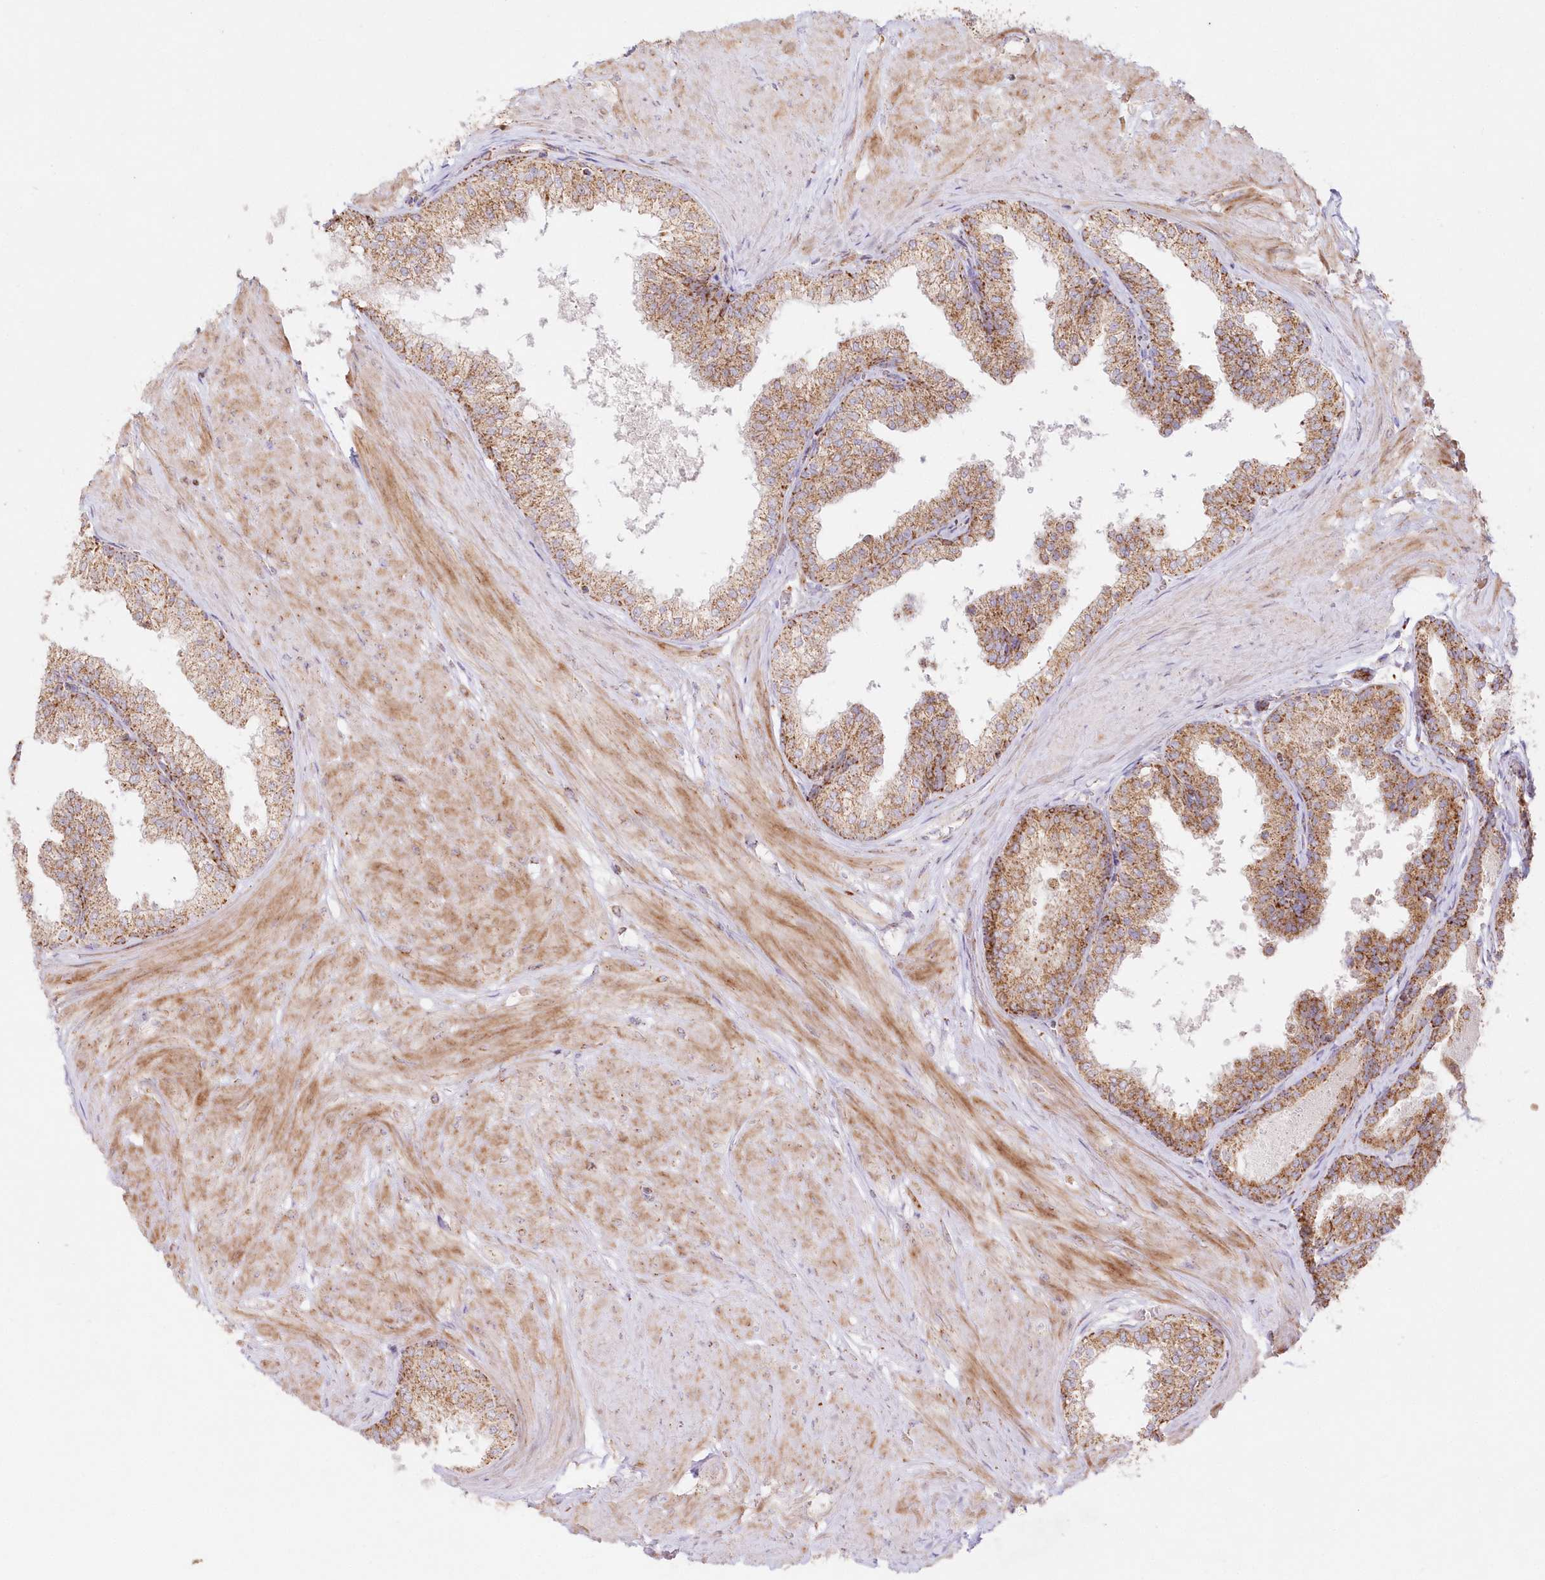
{"staining": {"intensity": "moderate", "quantity": ">75%", "location": "cytoplasmic/membranous"}, "tissue": "prostate", "cell_type": "Glandular cells", "image_type": "normal", "snomed": [{"axis": "morphology", "description": "Normal tissue, NOS"}, {"axis": "topography", "description": "Prostate"}], "caption": "Unremarkable prostate demonstrates moderate cytoplasmic/membranous positivity in approximately >75% of glandular cells.", "gene": "DNA2", "patient": {"sex": "male", "age": 48}}